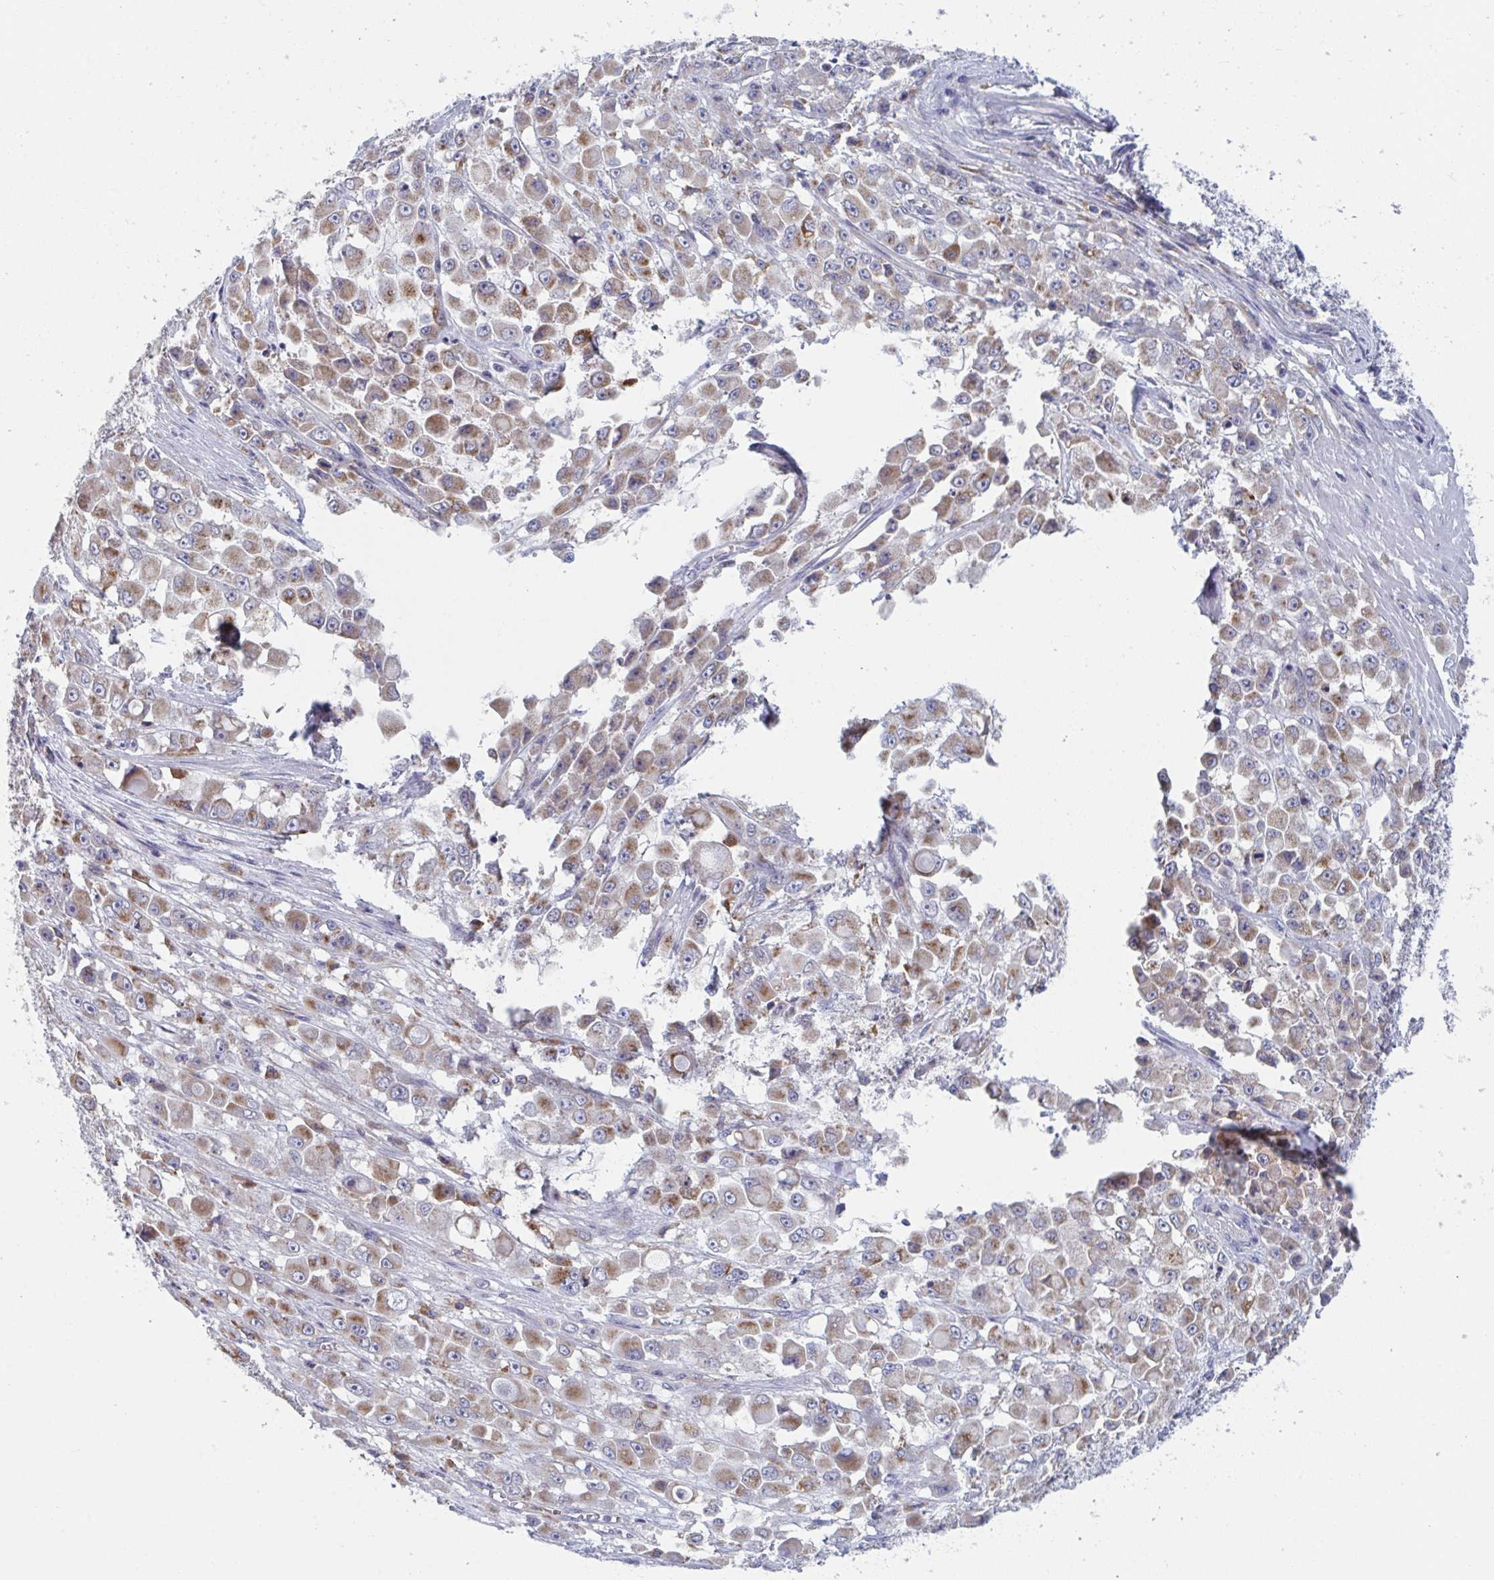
{"staining": {"intensity": "moderate", "quantity": "25%-75%", "location": "cytoplasmic/membranous"}, "tissue": "stomach cancer", "cell_type": "Tumor cells", "image_type": "cancer", "snomed": [{"axis": "morphology", "description": "Adenocarcinoma, NOS"}, {"axis": "topography", "description": "Stomach"}], "caption": "Stomach cancer (adenocarcinoma) stained for a protein (brown) exhibits moderate cytoplasmic/membranous positive positivity in about 25%-75% of tumor cells.", "gene": "NIPSNAP1", "patient": {"sex": "female", "age": 76}}